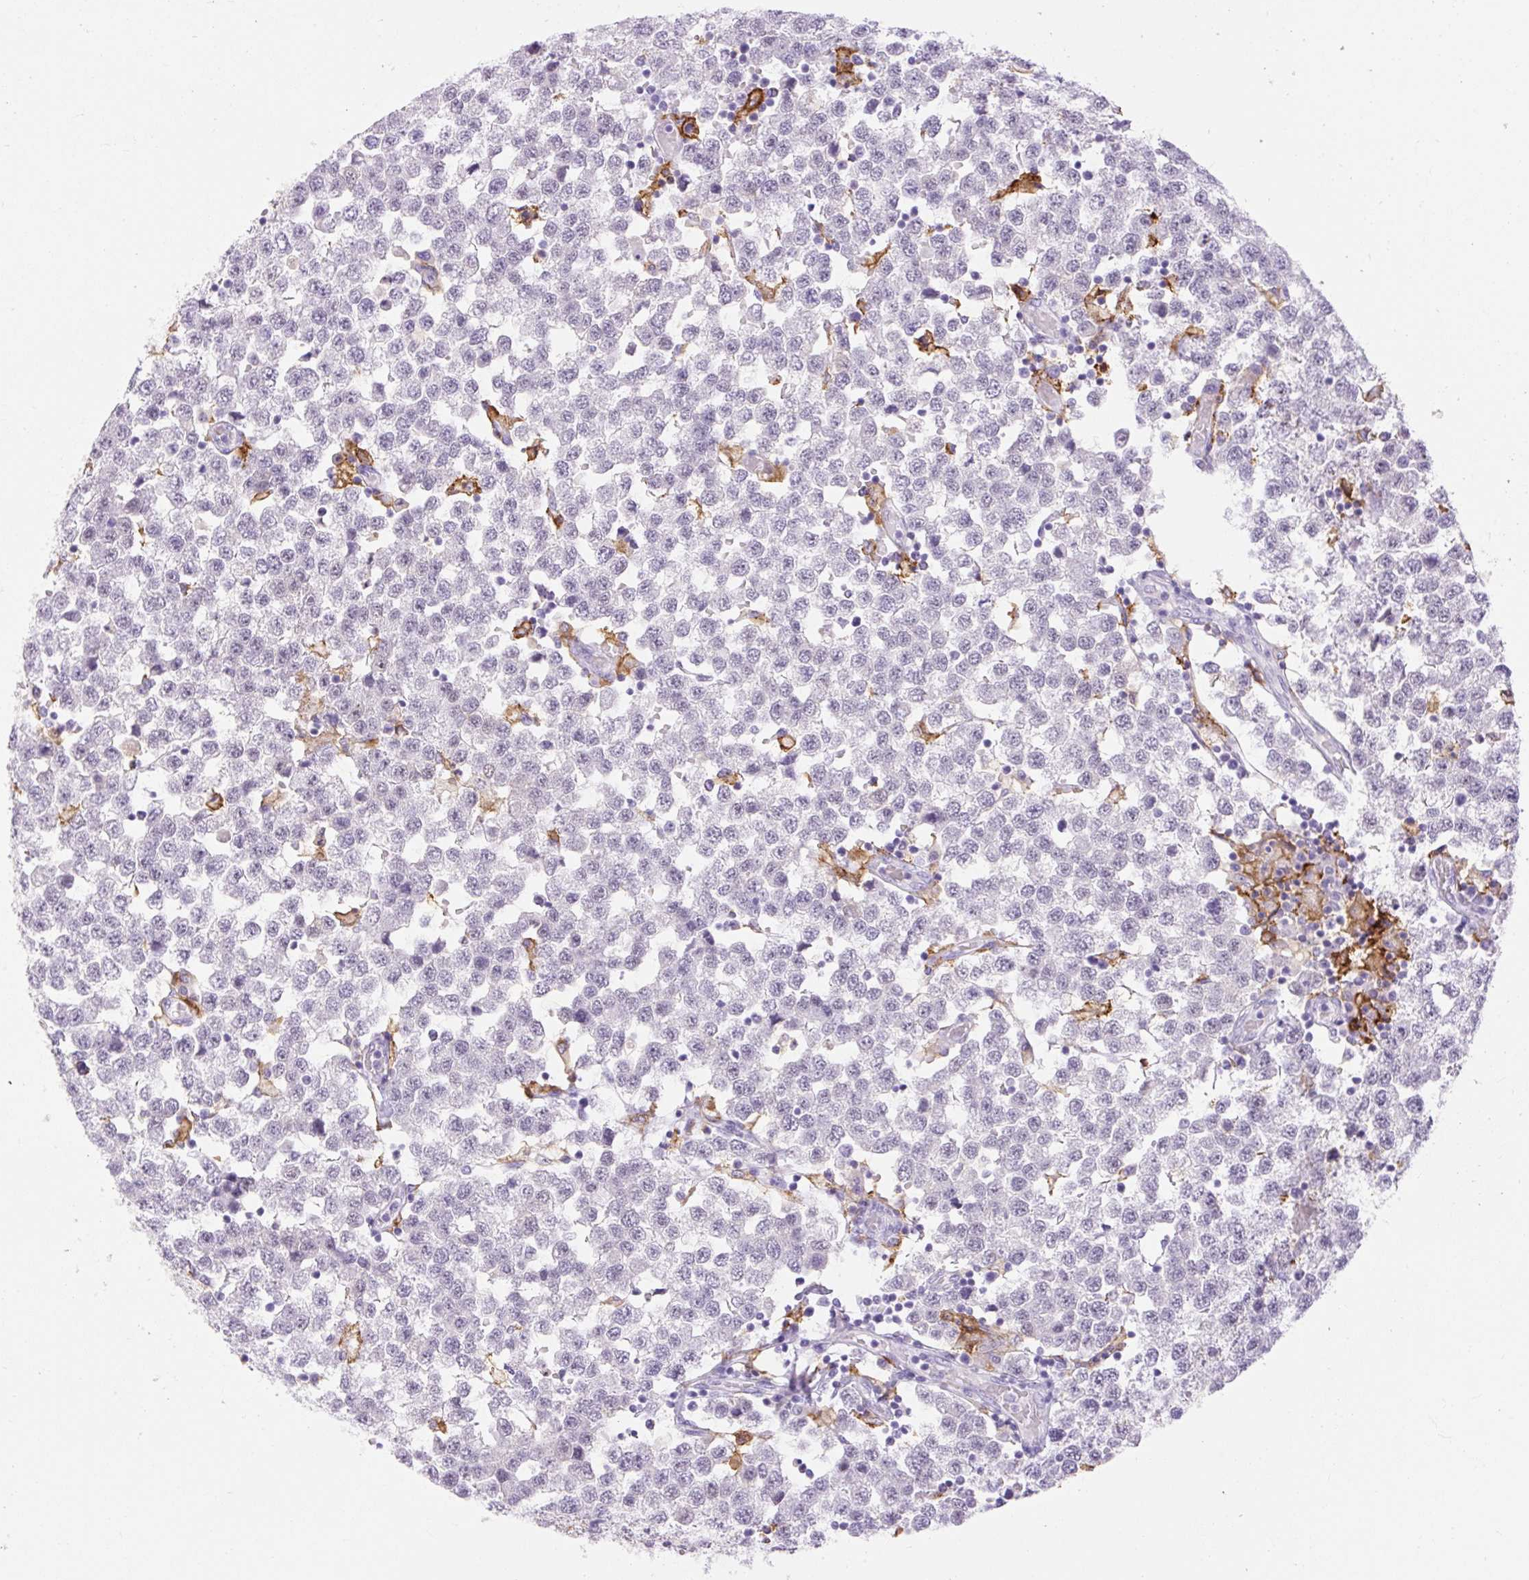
{"staining": {"intensity": "negative", "quantity": "none", "location": "none"}, "tissue": "testis cancer", "cell_type": "Tumor cells", "image_type": "cancer", "snomed": [{"axis": "morphology", "description": "Seminoma, NOS"}, {"axis": "topography", "description": "Testis"}], "caption": "This is a photomicrograph of IHC staining of seminoma (testis), which shows no positivity in tumor cells.", "gene": "SIGLEC1", "patient": {"sex": "male", "age": 34}}